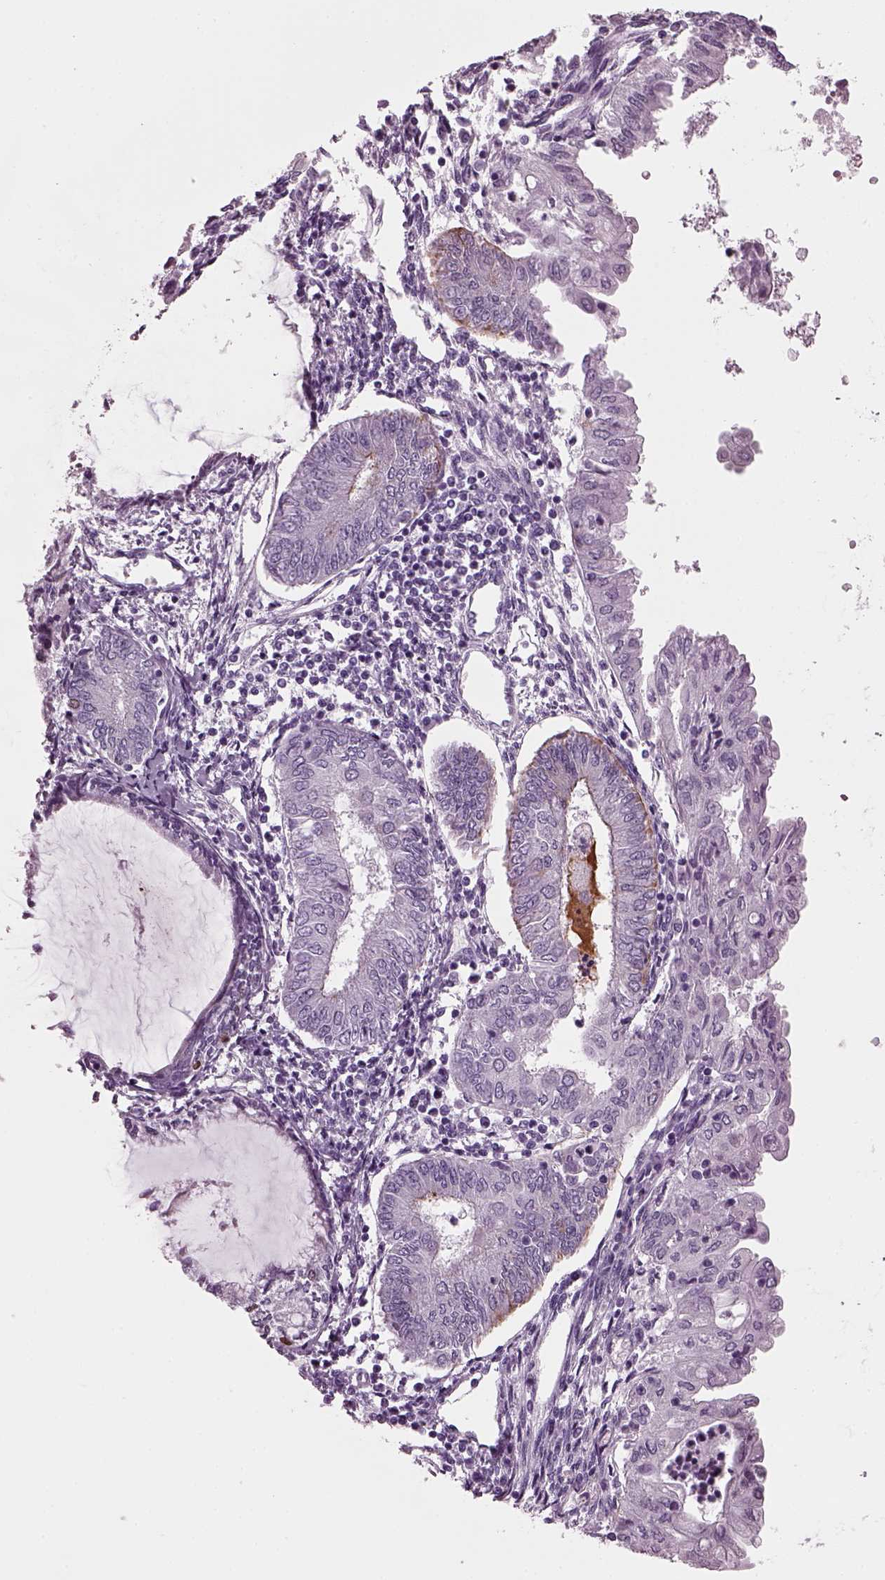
{"staining": {"intensity": "negative", "quantity": "none", "location": "none"}, "tissue": "endometrial cancer", "cell_type": "Tumor cells", "image_type": "cancer", "snomed": [{"axis": "morphology", "description": "Adenocarcinoma, NOS"}, {"axis": "topography", "description": "Endometrium"}], "caption": "Immunohistochemistry image of endometrial cancer stained for a protein (brown), which reveals no positivity in tumor cells.", "gene": "PRR9", "patient": {"sex": "female", "age": 68}}